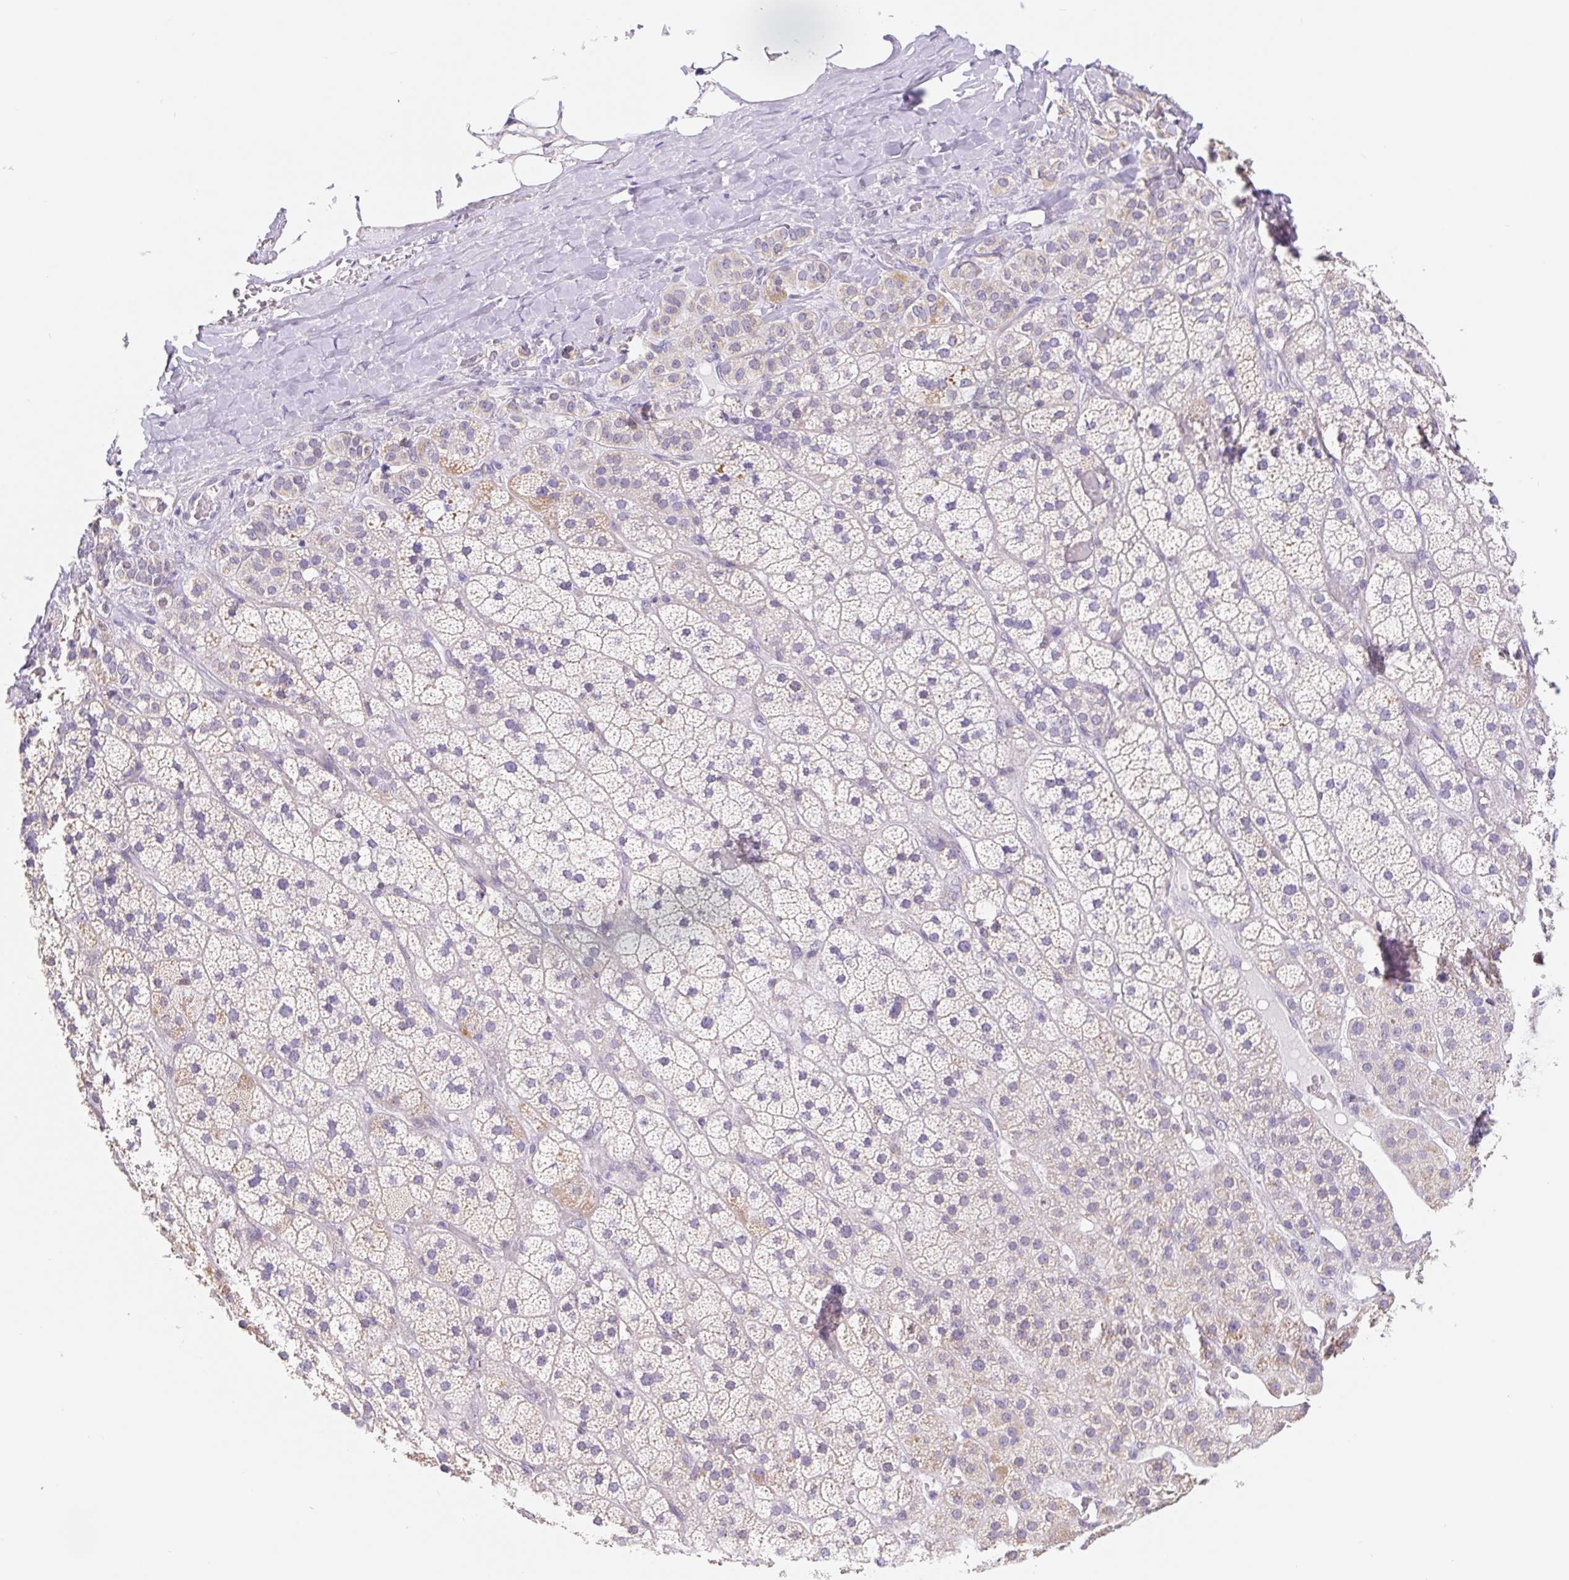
{"staining": {"intensity": "weak", "quantity": "25%-75%", "location": "cytoplasmic/membranous"}, "tissue": "adrenal gland", "cell_type": "Glandular cells", "image_type": "normal", "snomed": [{"axis": "morphology", "description": "Normal tissue, NOS"}, {"axis": "topography", "description": "Adrenal gland"}], "caption": "Brown immunohistochemical staining in normal human adrenal gland demonstrates weak cytoplasmic/membranous expression in approximately 25%-75% of glandular cells. (IHC, brightfield microscopy, high magnification).", "gene": "FKBP6", "patient": {"sex": "male", "age": 57}}